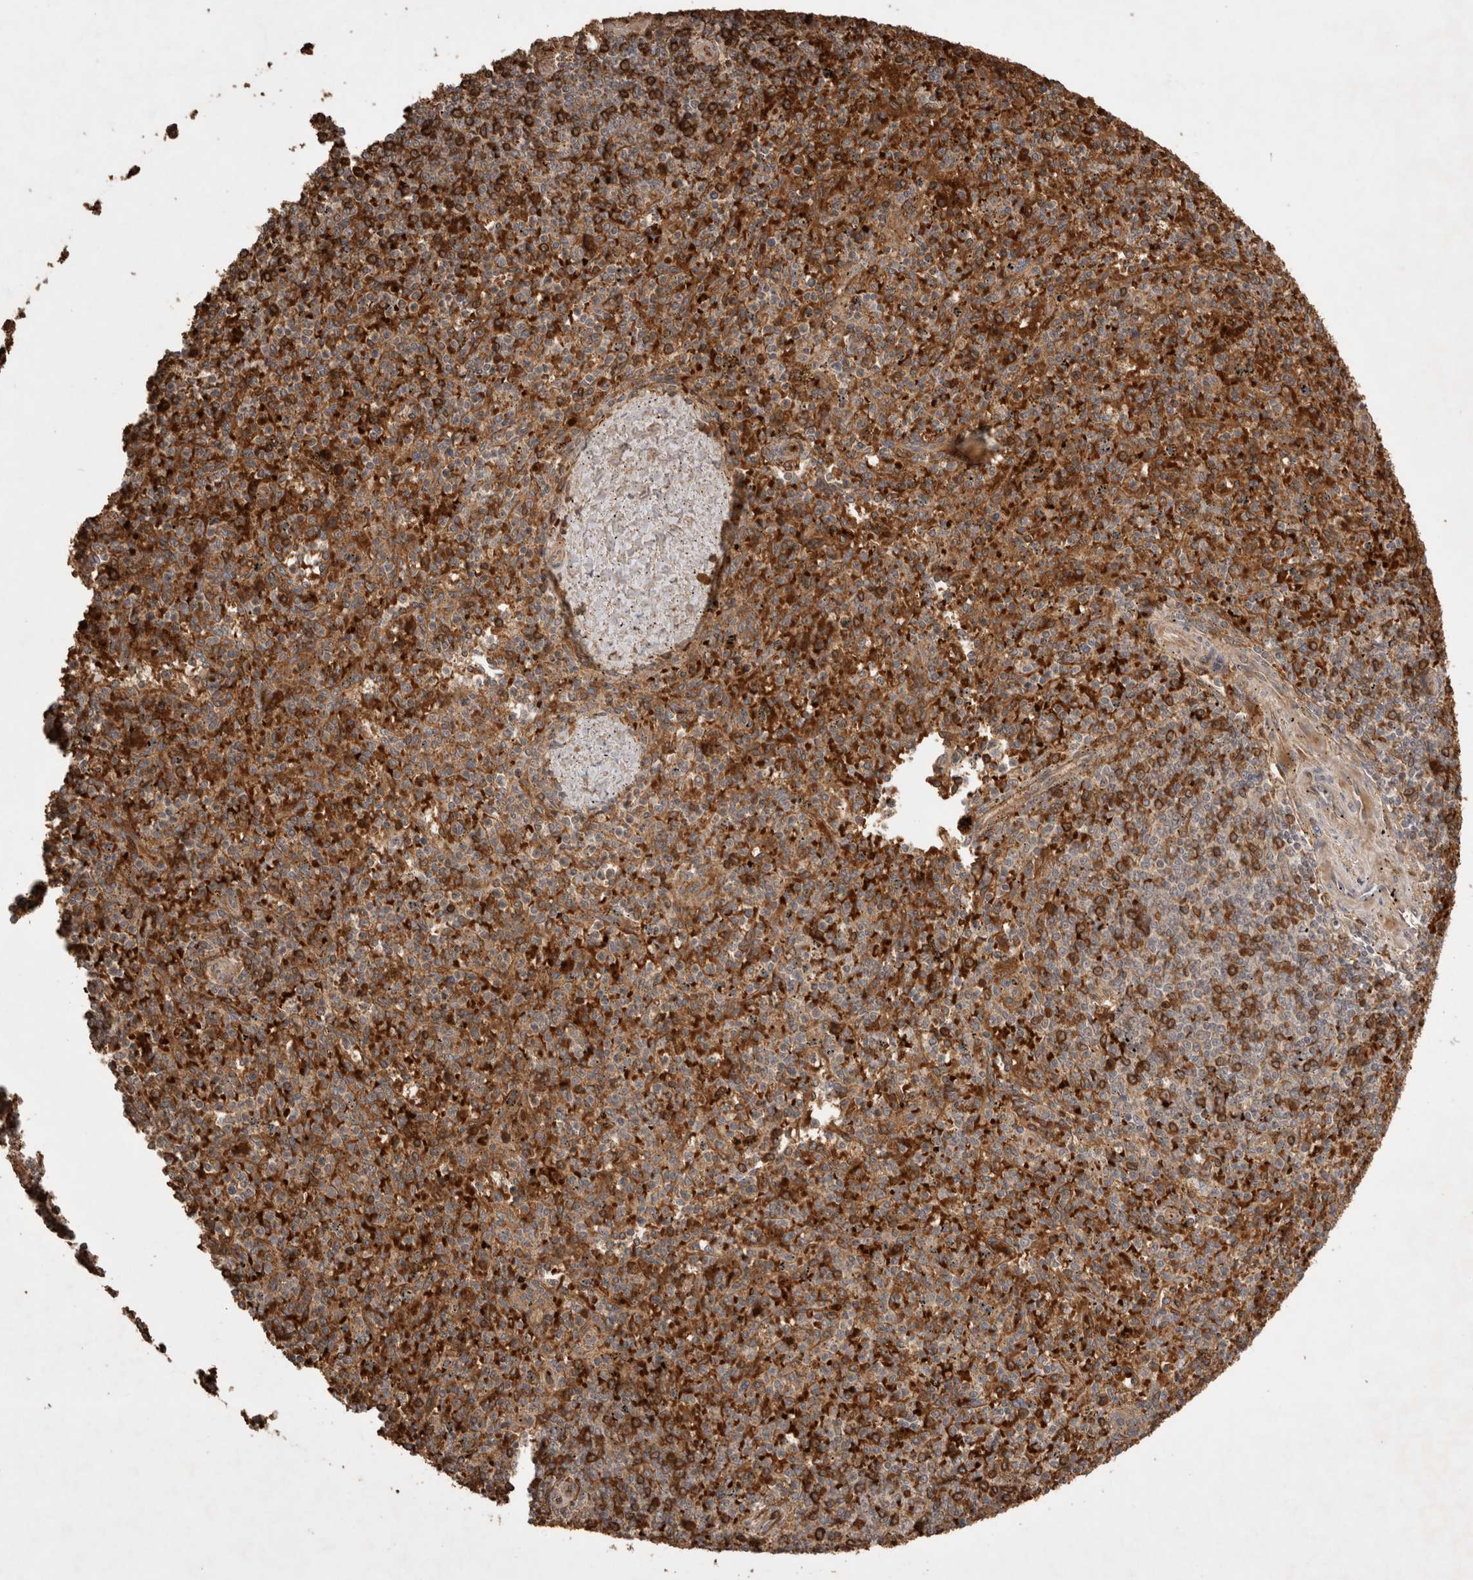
{"staining": {"intensity": "strong", "quantity": ">75%", "location": "cytoplasmic/membranous"}, "tissue": "spleen", "cell_type": "Cells in red pulp", "image_type": "normal", "snomed": [{"axis": "morphology", "description": "Normal tissue, NOS"}, {"axis": "topography", "description": "Spleen"}], "caption": "Strong cytoplasmic/membranous staining for a protein is present in approximately >75% of cells in red pulp of benign spleen using immunohistochemistry.", "gene": "FAM221A", "patient": {"sex": "male", "age": 72}}